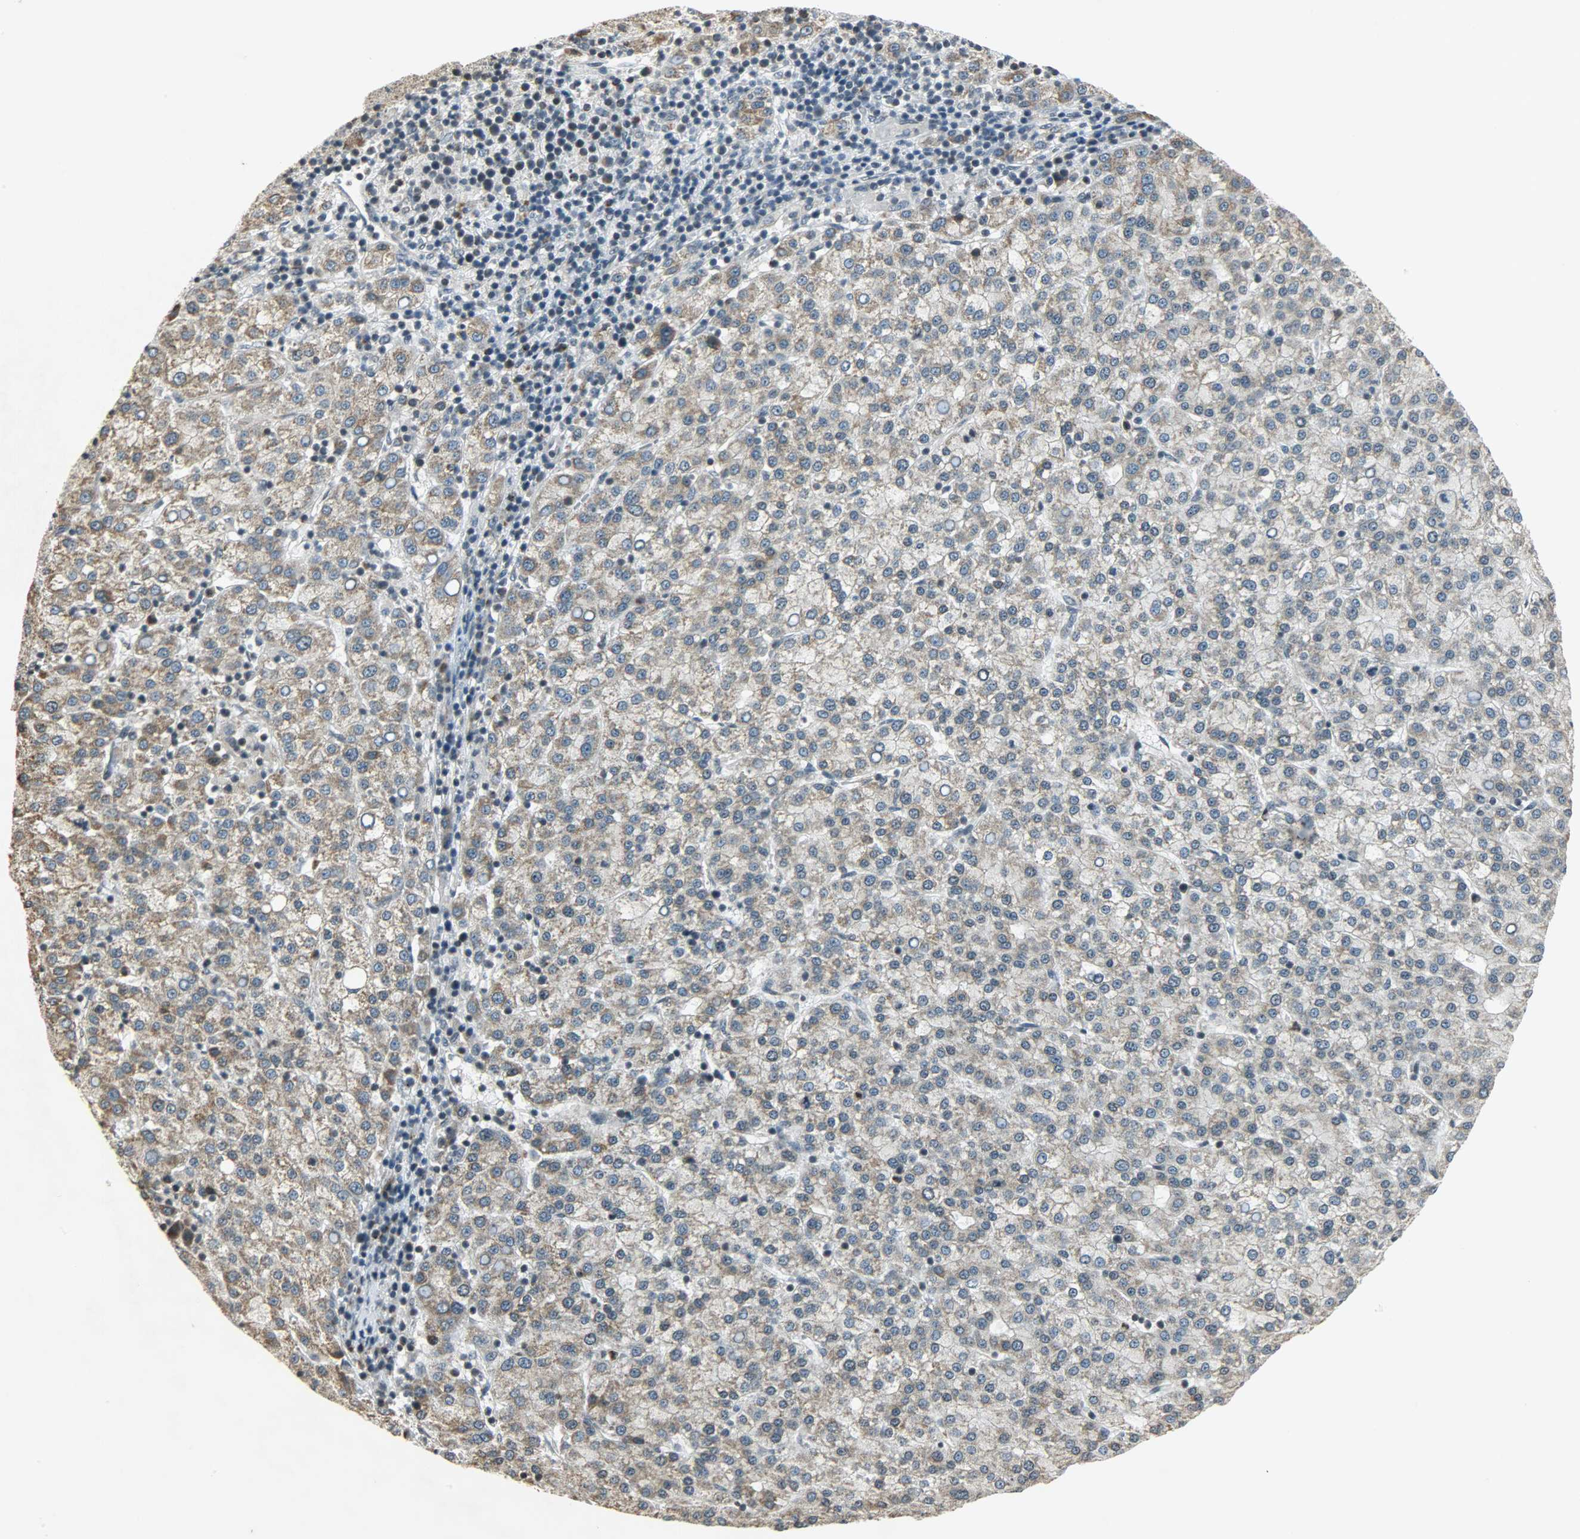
{"staining": {"intensity": "weak", "quantity": "25%-75%", "location": "cytoplasmic/membranous"}, "tissue": "liver cancer", "cell_type": "Tumor cells", "image_type": "cancer", "snomed": [{"axis": "morphology", "description": "Carcinoma, Hepatocellular, NOS"}, {"axis": "topography", "description": "Liver"}], "caption": "Brown immunohistochemical staining in hepatocellular carcinoma (liver) exhibits weak cytoplasmic/membranous expression in about 25%-75% of tumor cells. The protein of interest is shown in brown color, while the nuclei are stained blue.", "gene": "SMARCA5", "patient": {"sex": "female", "age": 58}}